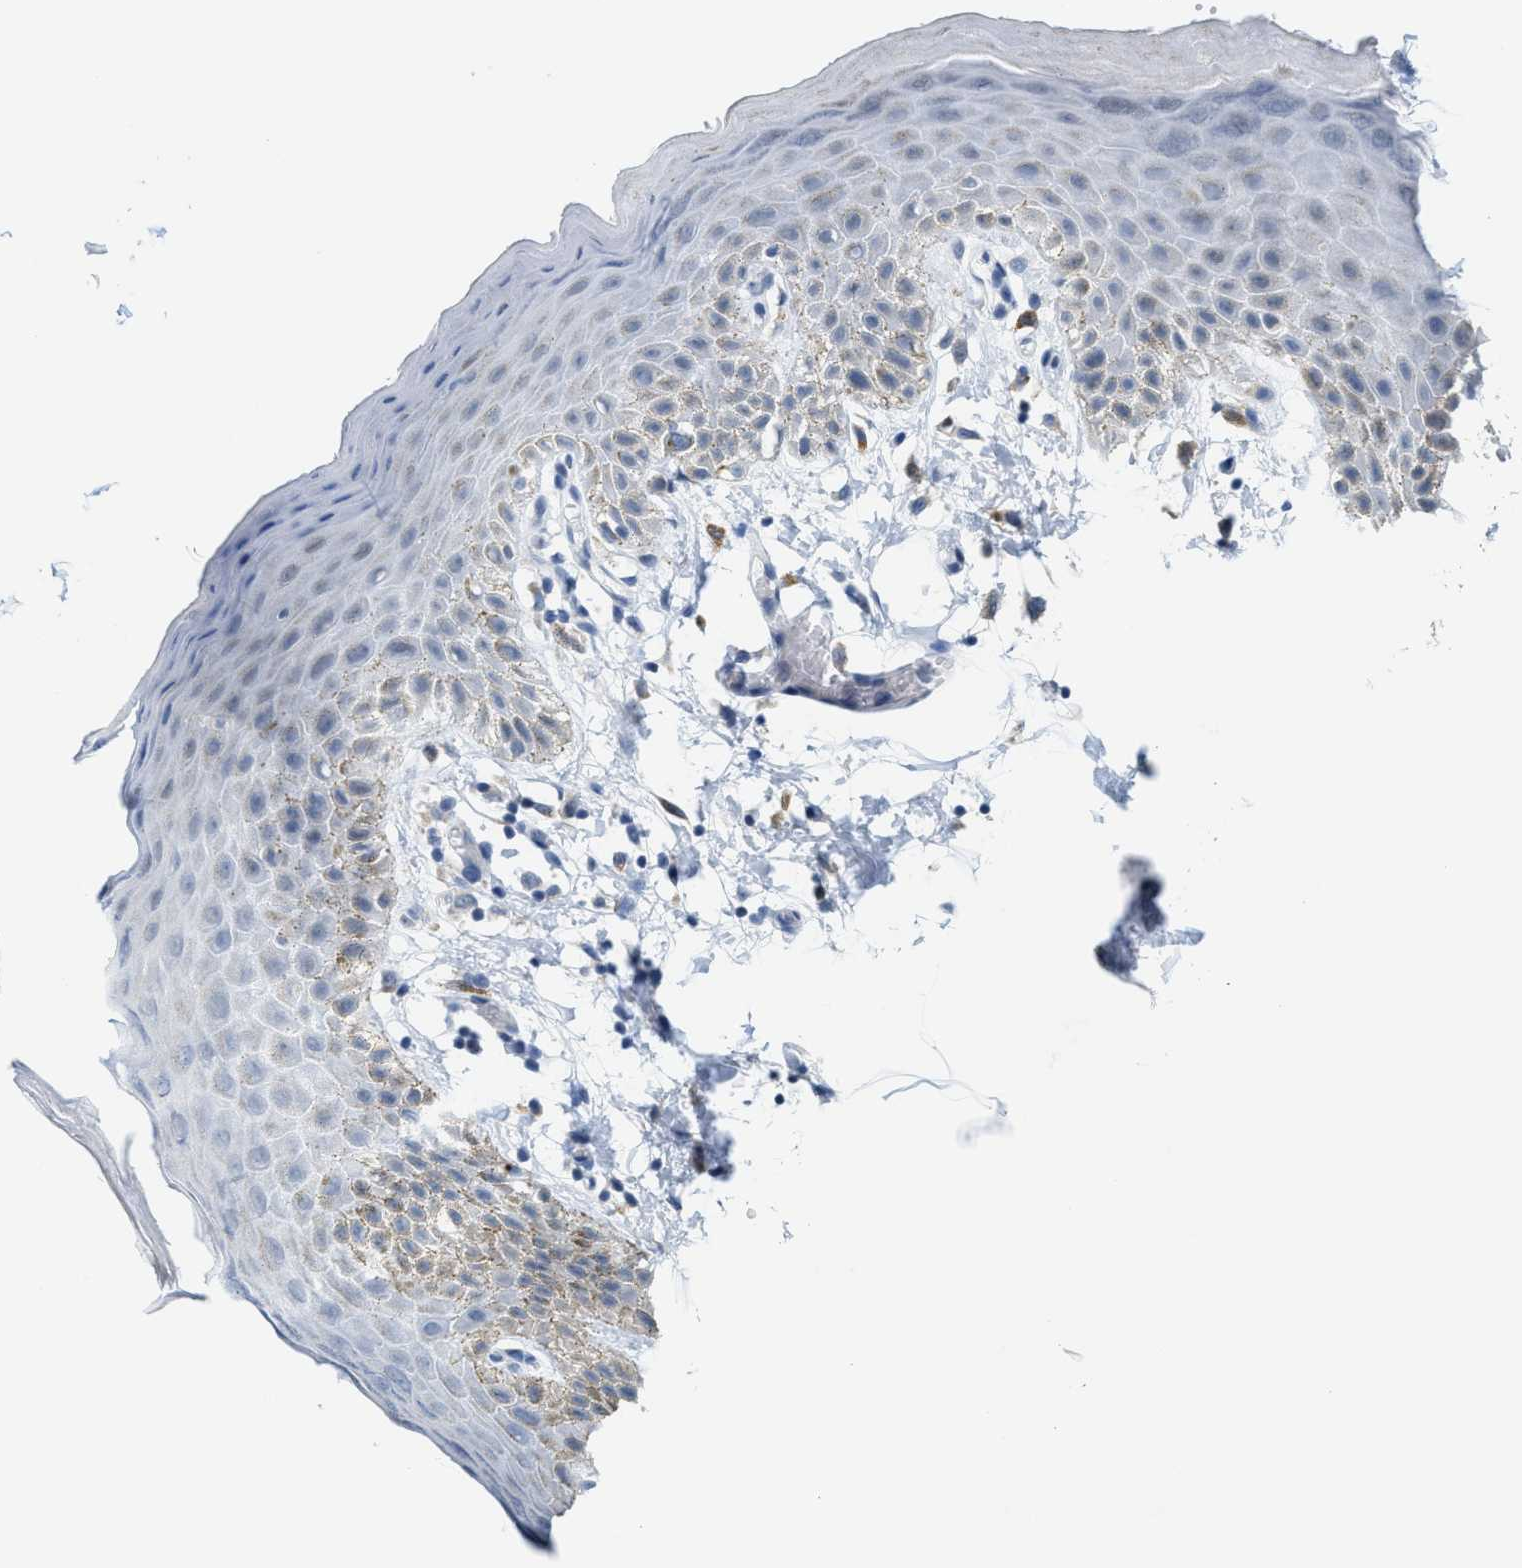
{"staining": {"intensity": "moderate", "quantity": "<25%", "location": "cytoplasmic/membranous"}, "tissue": "skin", "cell_type": "Epidermal cells", "image_type": "normal", "snomed": [{"axis": "morphology", "description": "Normal tissue, NOS"}, {"axis": "topography", "description": "Anal"}], "caption": "Approximately <25% of epidermal cells in unremarkable human skin exhibit moderate cytoplasmic/membranous protein staining as visualized by brown immunohistochemical staining.", "gene": "KIFC3", "patient": {"sex": "male", "age": 44}}